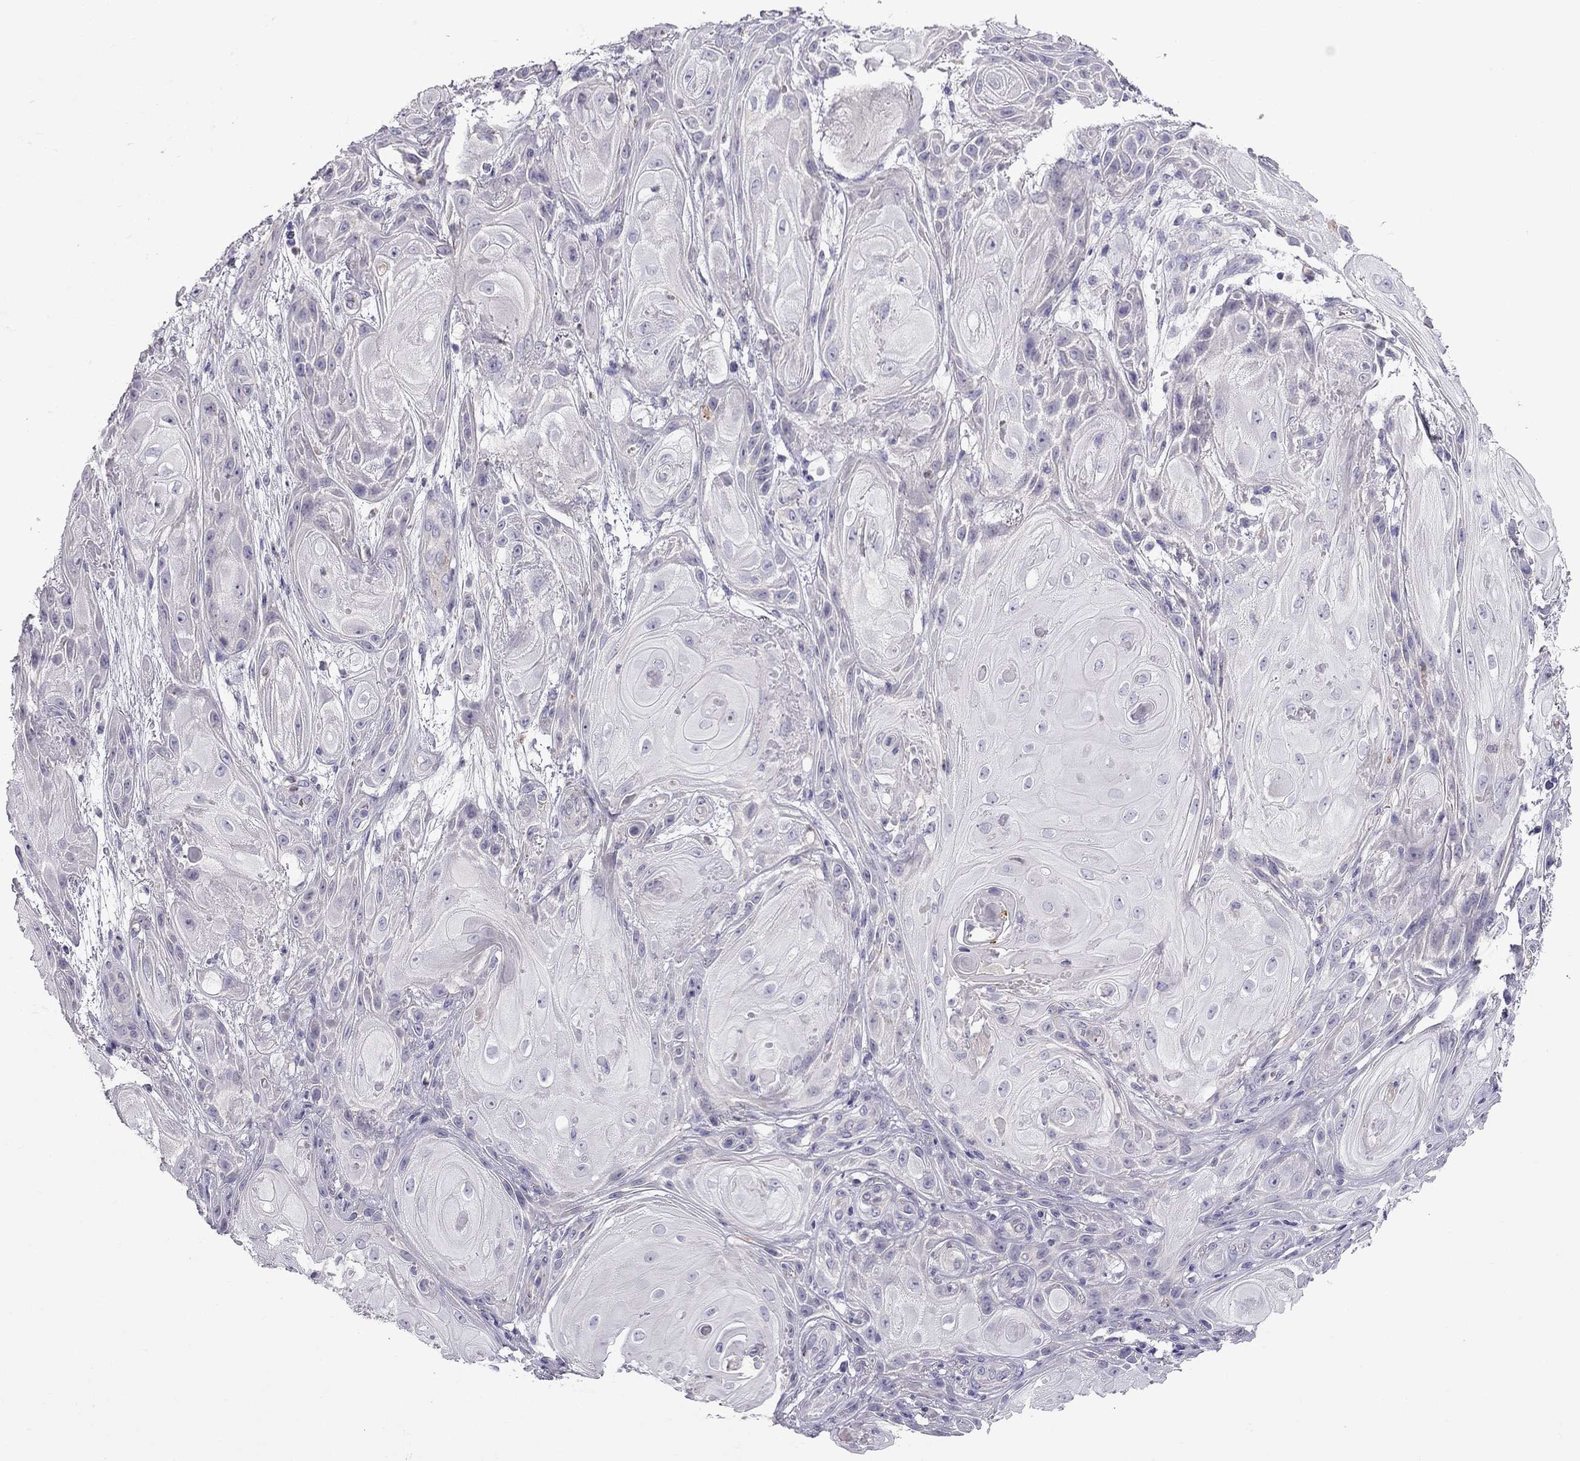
{"staining": {"intensity": "negative", "quantity": "none", "location": "none"}, "tissue": "skin cancer", "cell_type": "Tumor cells", "image_type": "cancer", "snomed": [{"axis": "morphology", "description": "Squamous cell carcinoma, NOS"}, {"axis": "topography", "description": "Skin"}], "caption": "This is a photomicrograph of IHC staining of squamous cell carcinoma (skin), which shows no expression in tumor cells.", "gene": "STOML3", "patient": {"sex": "male", "age": 62}}